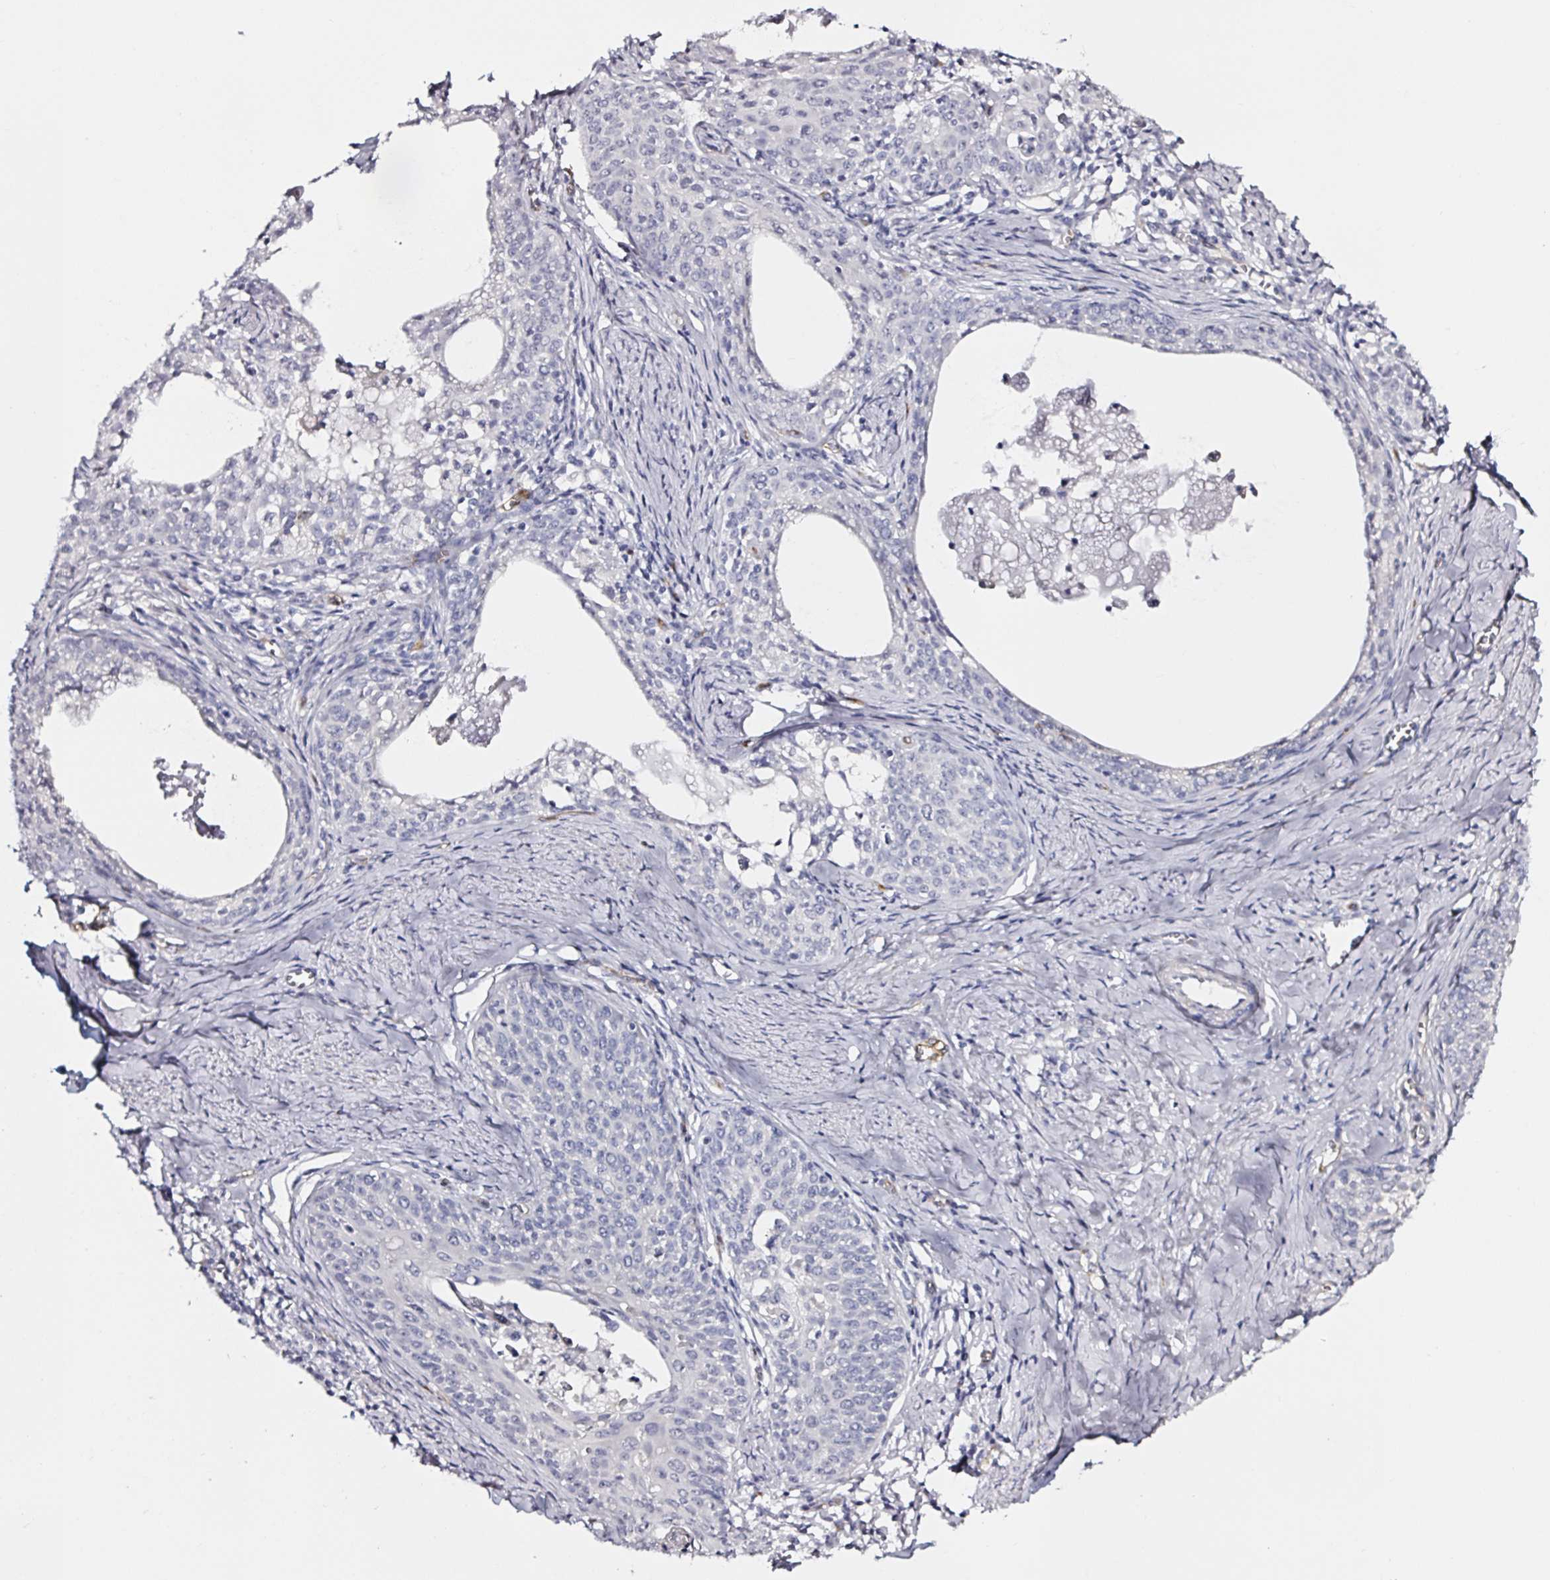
{"staining": {"intensity": "negative", "quantity": "none", "location": "none"}, "tissue": "cervical cancer", "cell_type": "Tumor cells", "image_type": "cancer", "snomed": [{"axis": "morphology", "description": "Squamous cell carcinoma, NOS"}, {"axis": "morphology", "description": "Adenocarcinoma, NOS"}, {"axis": "topography", "description": "Cervix"}], "caption": "An image of cervical cancer (squamous cell carcinoma) stained for a protein displays no brown staining in tumor cells.", "gene": "ACSBG2", "patient": {"sex": "female", "age": 52}}